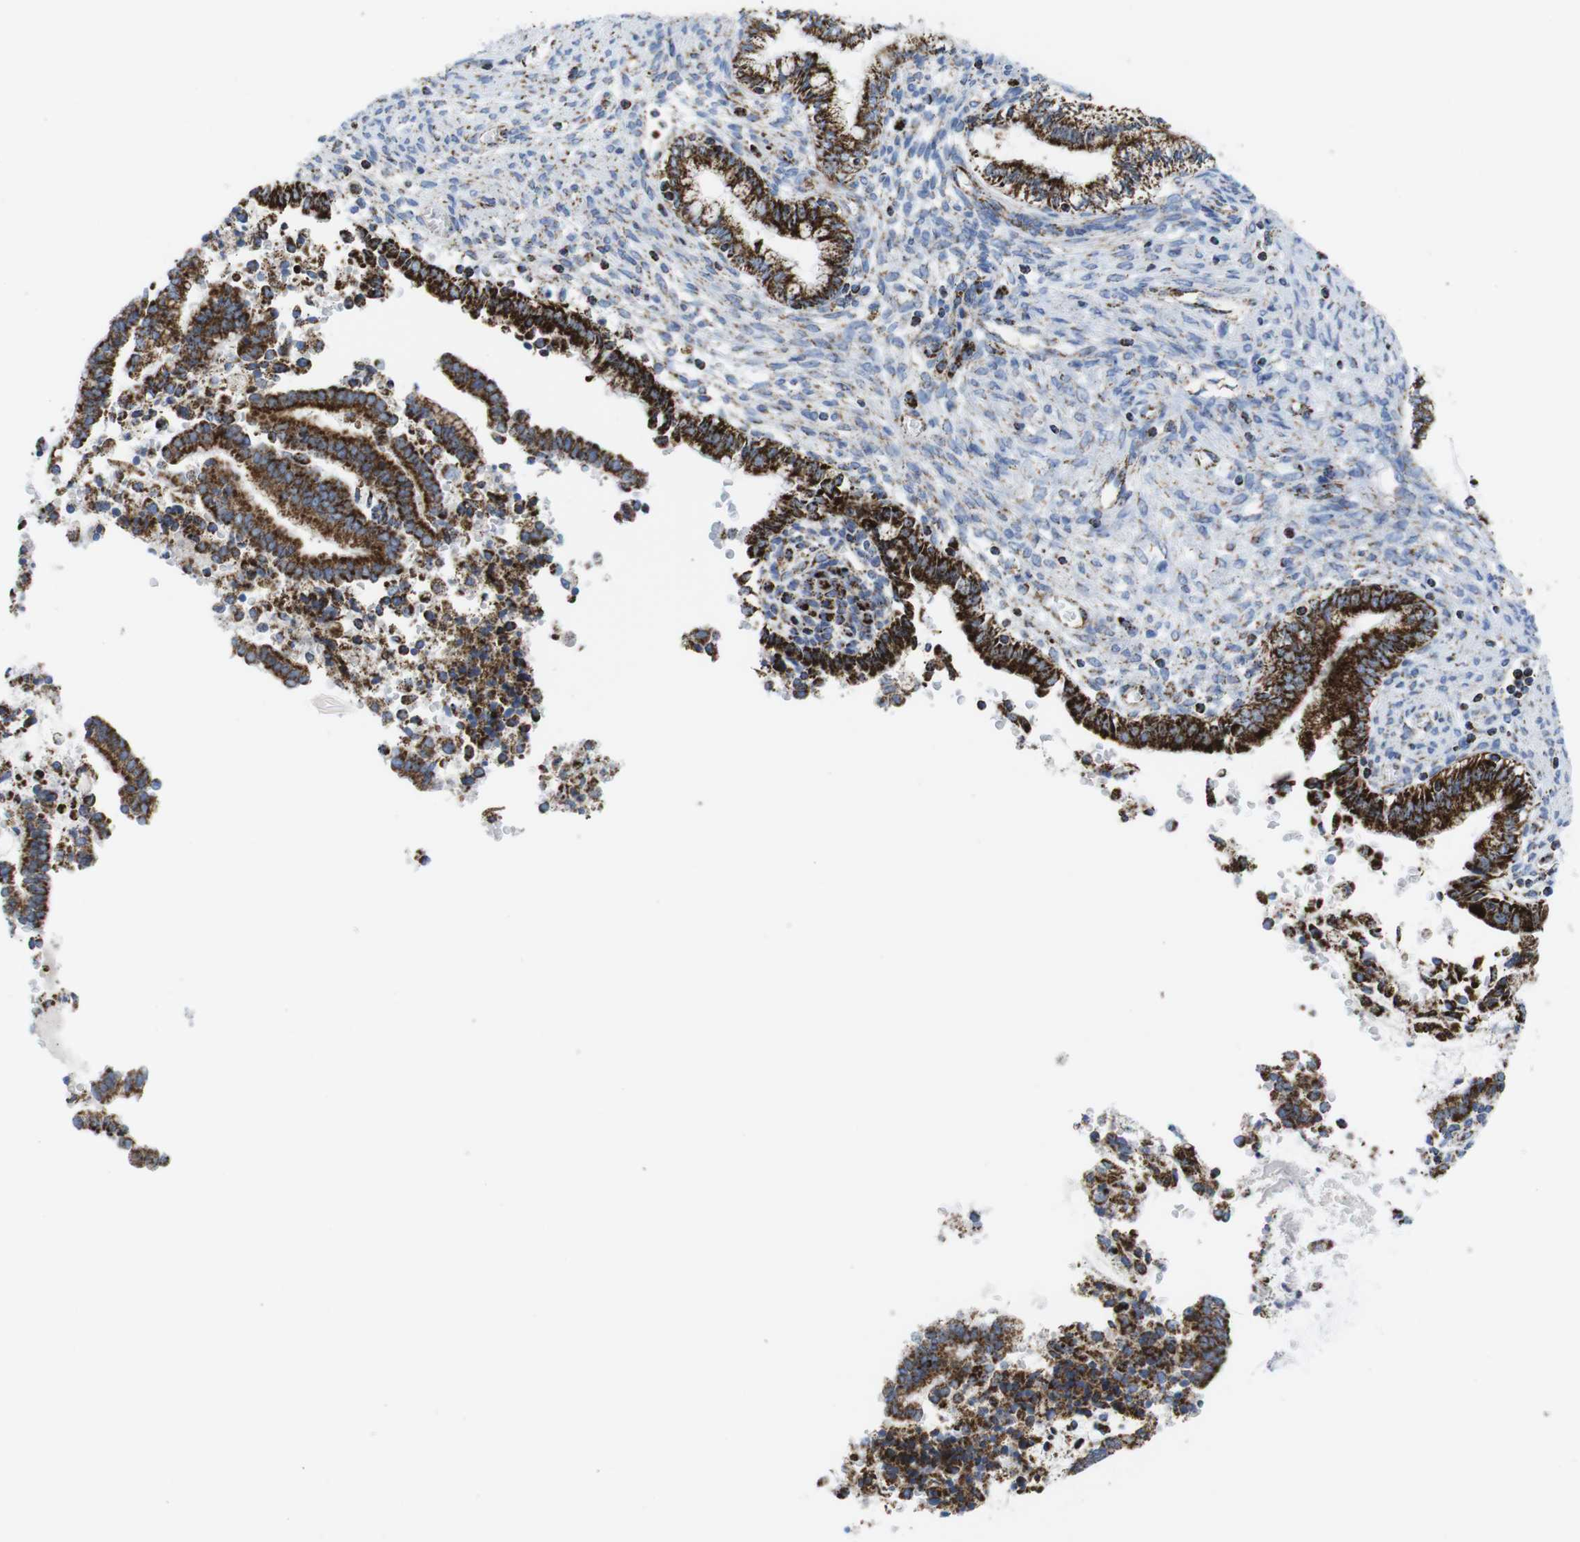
{"staining": {"intensity": "strong", "quantity": ">75%", "location": "cytoplasmic/membranous"}, "tissue": "cervical cancer", "cell_type": "Tumor cells", "image_type": "cancer", "snomed": [{"axis": "morphology", "description": "Adenocarcinoma, NOS"}, {"axis": "topography", "description": "Cervix"}], "caption": "High-magnification brightfield microscopy of cervical adenocarcinoma stained with DAB (brown) and counterstained with hematoxylin (blue). tumor cells exhibit strong cytoplasmic/membranous staining is appreciated in approximately>75% of cells. Nuclei are stained in blue.", "gene": "ATP5PO", "patient": {"sex": "female", "age": 44}}